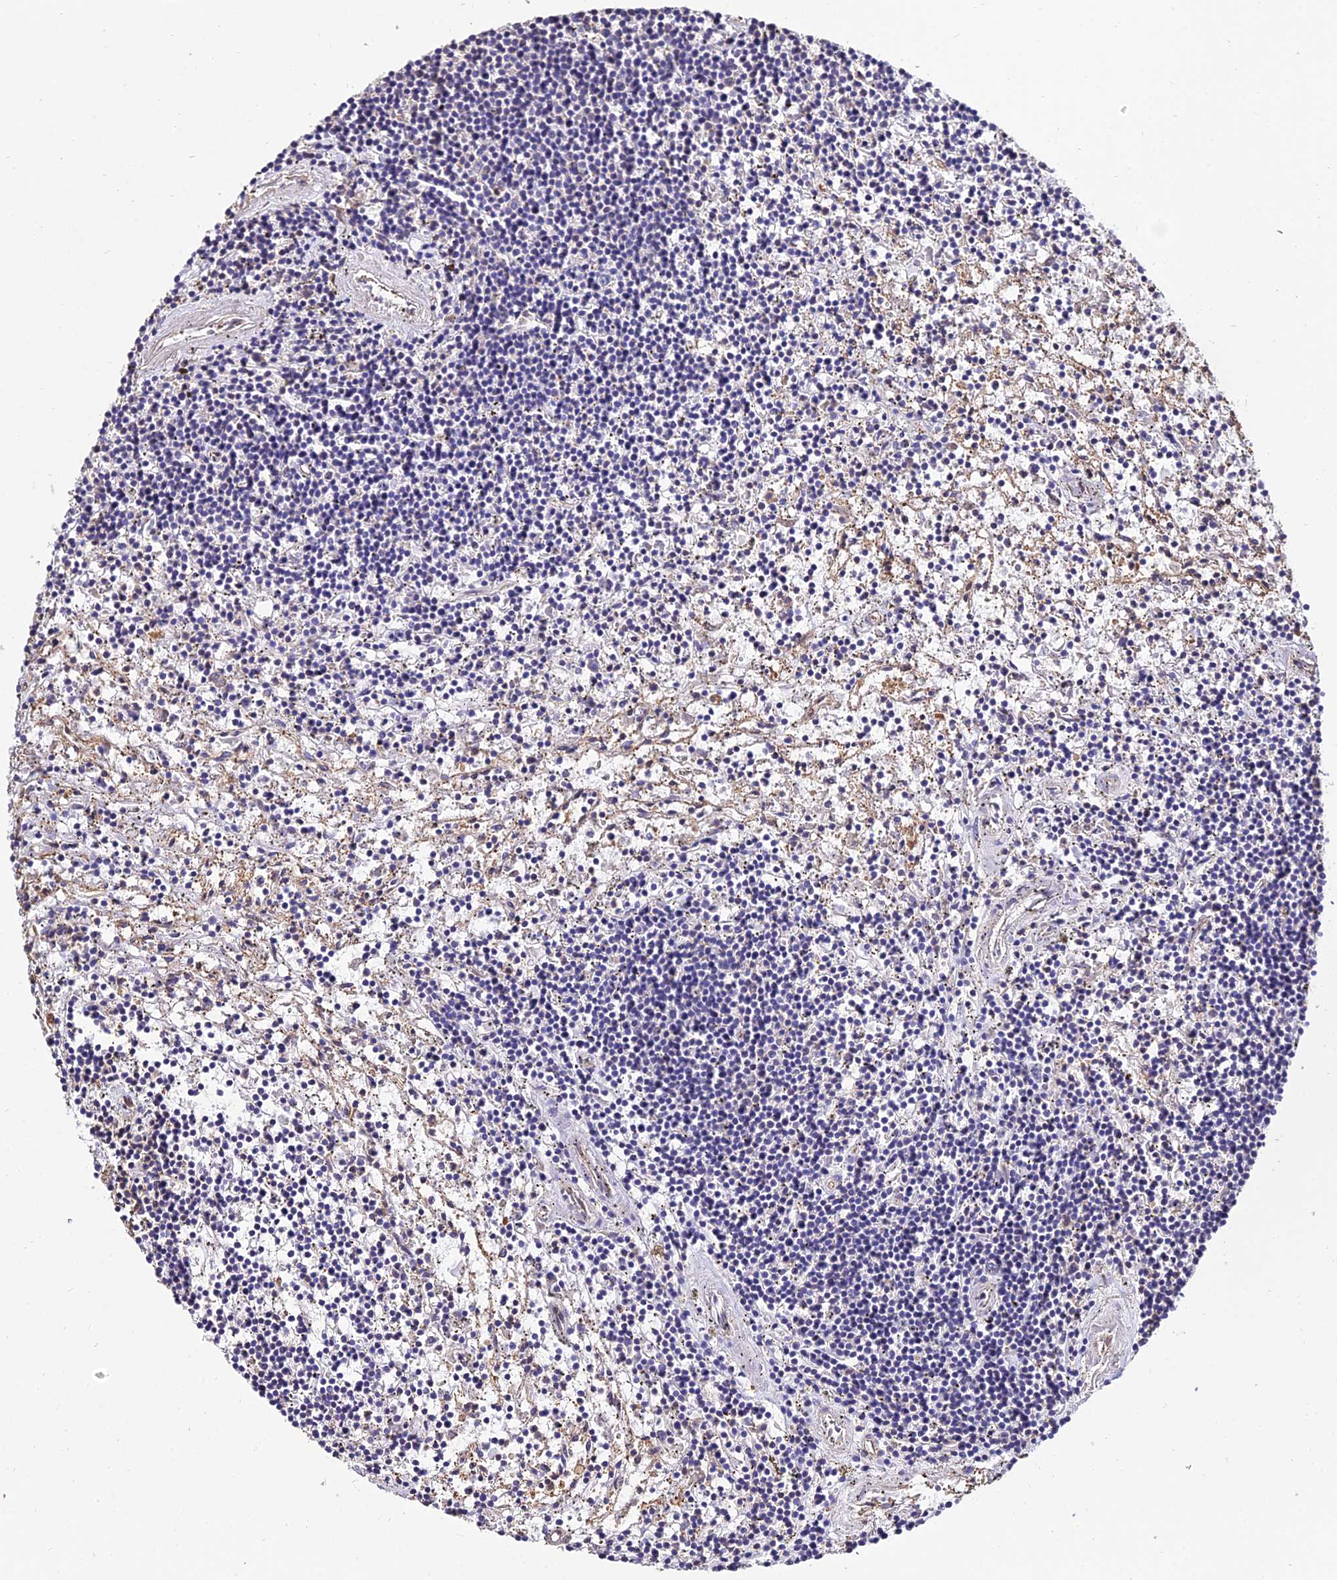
{"staining": {"intensity": "negative", "quantity": "none", "location": "none"}, "tissue": "lymphoma", "cell_type": "Tumor cells", "image_type": "cancer", "snomed": [{"axis": "morphology", "description": "Malignant lymphoma, non-Hodgkin's type, Low grade"}, {"axis": "topography", "description": "Spleen"}], "caption": "Immunohistochemical staining of human low-grade malignant lymphoma, non-Hodgkin's type exhibits no significant expression in tumor cells.", "gene": "CALM2", "patient": {"sex": "male", "age": 76}}